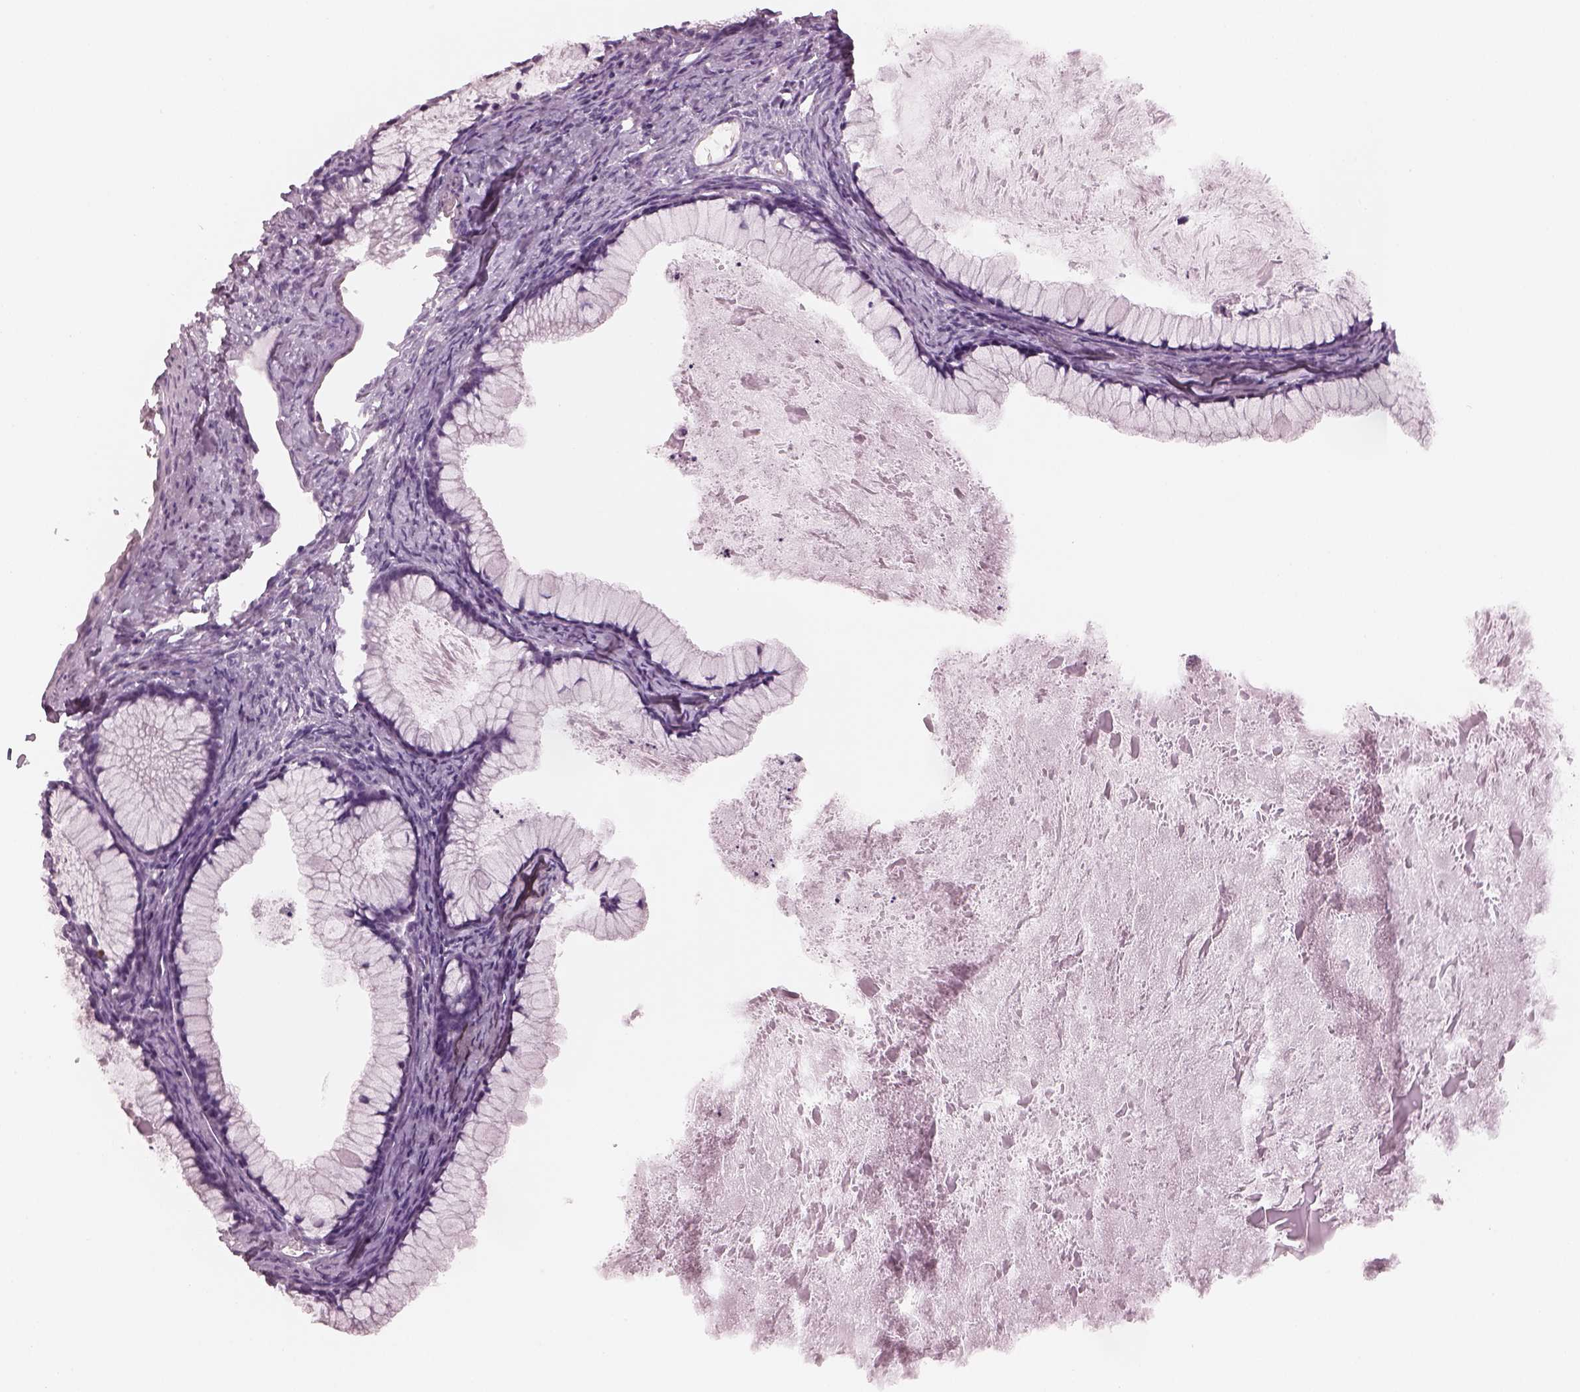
{"staining": {"intensity": "negative", "quantity": "none", "location": "none"}, "tissue": "ovarian cancer", "cell_type": "Tumor cells", "image_type": "cancer", "snomed": [{"axis": "morphology", "description": "Cystadenocarcinoma, mucinous, NOS"}, {"axis": "topography", "description": "Ovary"}], "caption": "An immunohistochemistry histopathology image of ovarian cancer (mucinous cystadenocarcinoma) is shown. There is no staining in tumor cells of ovarian cancer (mucinous cystadenocarcinoma).", "gene": "CYLC1", "patient": {"sex": "female", "age": 41}}